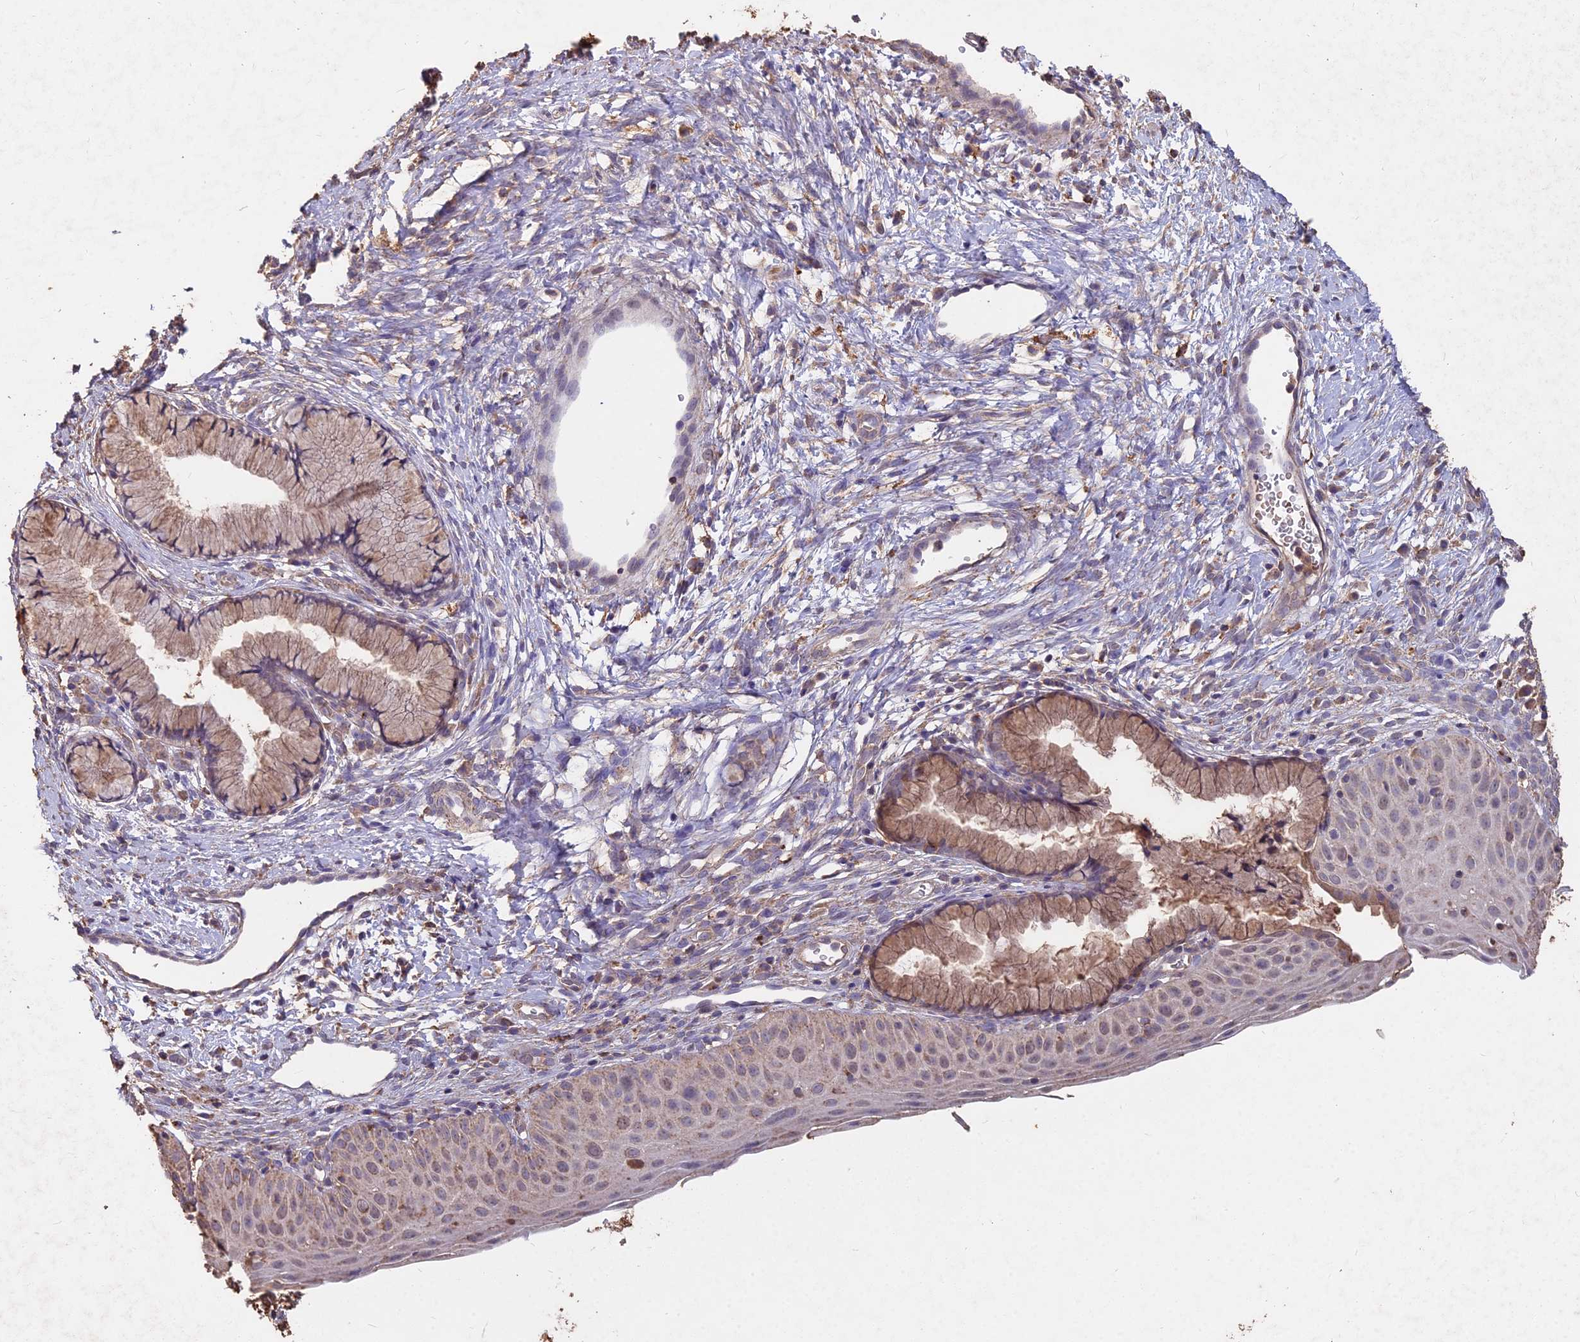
{"staining": {"intensity": "weak", "quantity": "25%-75%", "location": "cytoplasmic/membranous"}, "tissue": "cervix", "cell_type": "Glandular cells", "image_type": "normal", "snomed": [{"axis": "morphology", "description": "Normal tissue, NOS"}, {"axis": "topography", "description": "Cervix"}], "caption": "Protein expression analysis of normal human cervix reveals weak cytoplasmic/membranous expression in about 25%-75% of glandular cells. The staining is performed using DAB brown chromogen to label protein expression. The nuclei are counter-stained blue using hematoxylin.", "gene": "CEMIP2", "patient": {"sex": "female", "age": 36}}